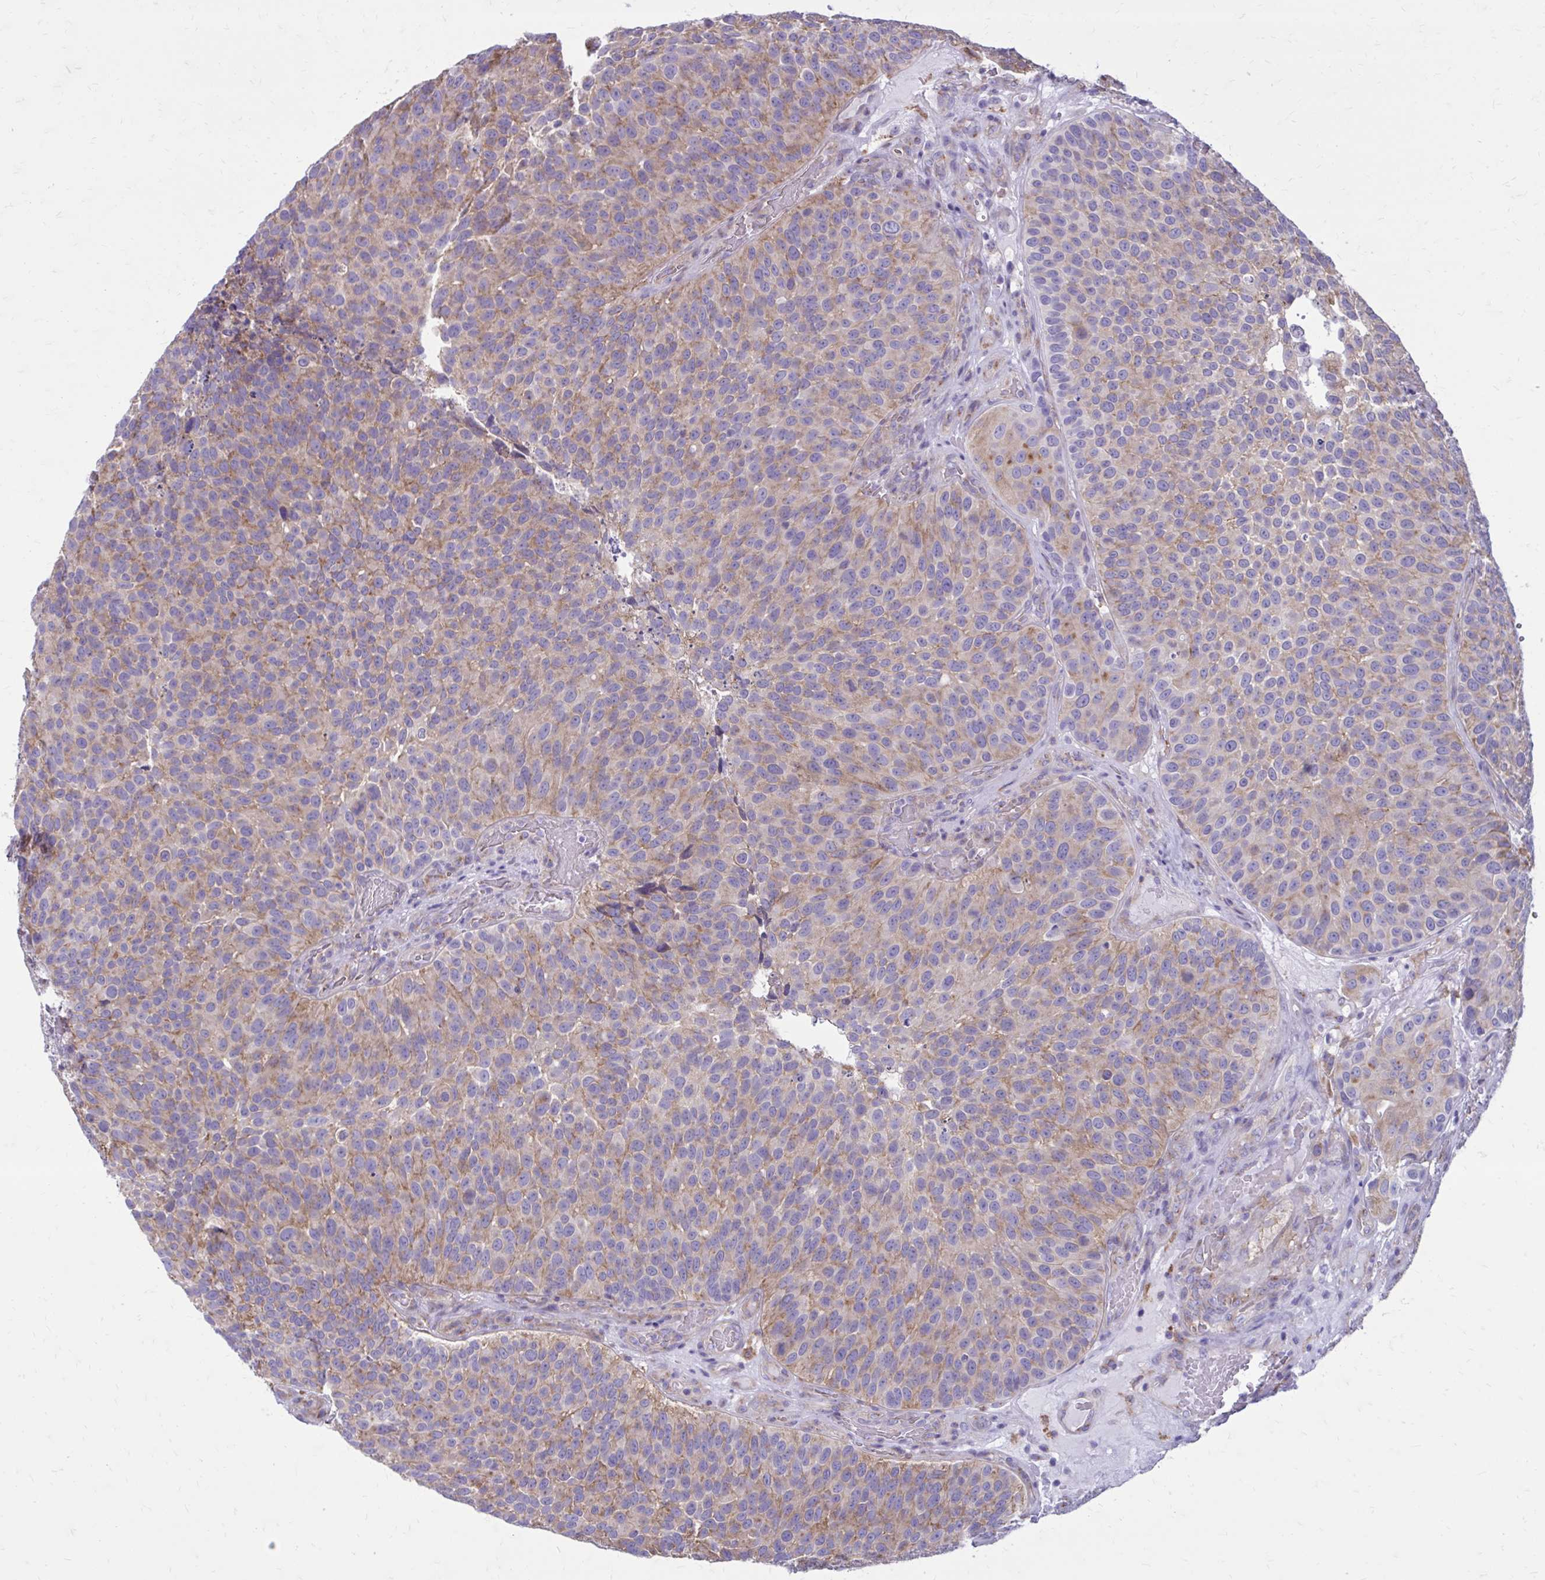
{"staining": {"intensity": "weak", "quantity": "25%-75%", "location": "cytoplasmic/membranous"}, "tissue": "urothelial cancer", "cell_type": "Tumor cells", "image_type": "cancer", "snomed": [{"axis": "morphology", "description": "Urothelial carcinoma, Low grade"}, {"axis": "topography", "description": "Urinary bladder"}], "caption": "Urothelial cancer tissue exhibits weak cytoplasmic/membranous staining in about 25%-75% of tumor cells, visualized by immunohistochemistry.", "gene": "CLTA", "patient": {"sex": "male", "age": 76}}